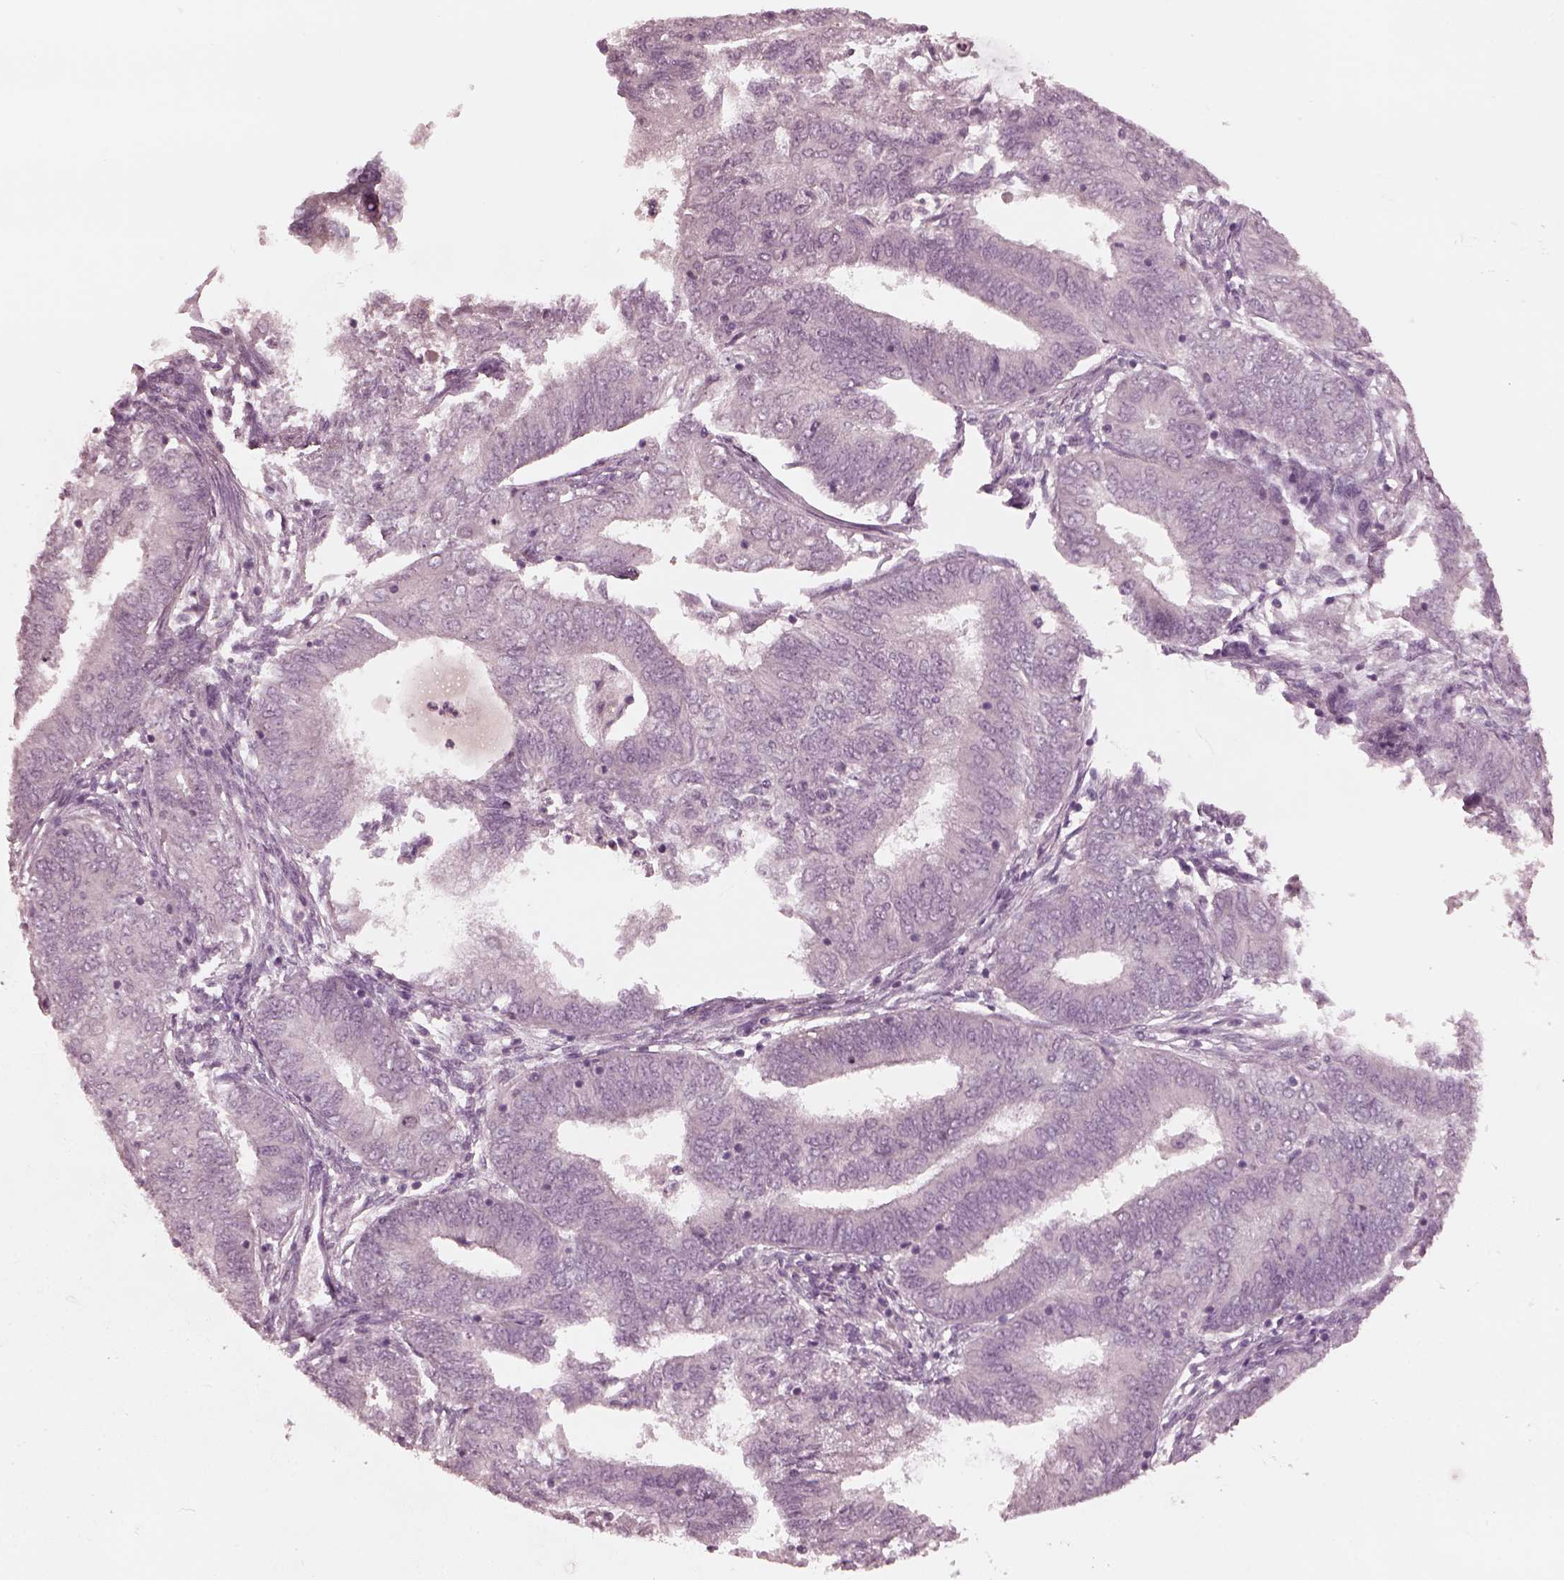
{"staining": {"intensity": "negative", "quantity": "none", "location": "none"}, "tissue": "endometrial cancer", "cell_type": "Tumor cells", "image_type": "cancer", "snomed": [{"axis": "morphology", "description": "Adenocarcinoma, NOS"}, {"axis": "topography", "description": "Endometrium"}], "caption": "The photomicrograph reveals no staining of tumor cells in endometrial cancer (adenocarcinoma). (Immunohistochemistry (ihc), brightfield microscopy, high magnification).", "gene": "RGS7", "patient": {"sex": "female", "age": 62}}